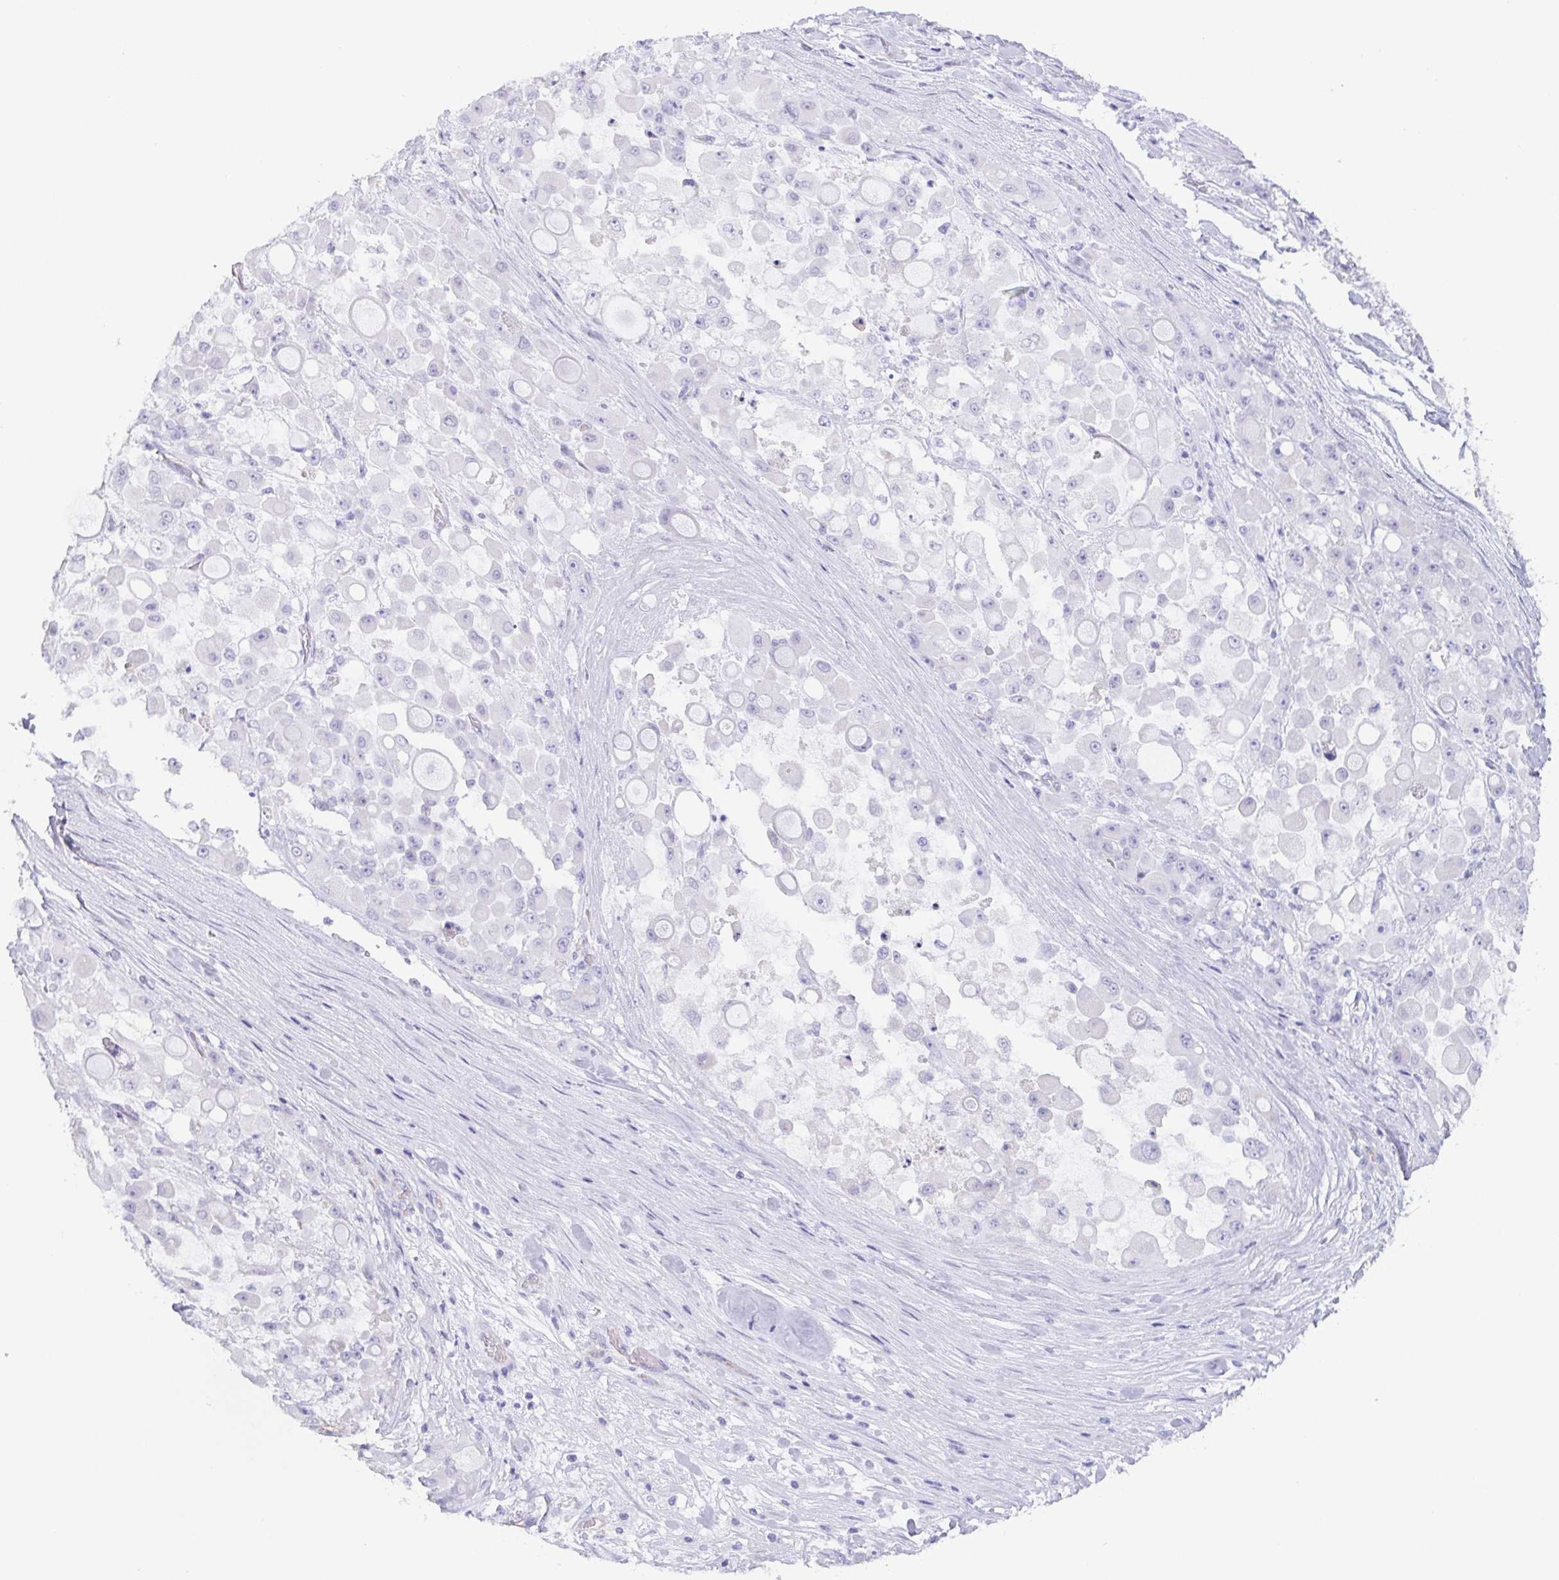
{"staining": {"intensity": "negative", "quantity": "none", "location": "none"}, "tissue": "stomach cancer", "cell_type": "Tumor cells", "image_type": "cancer", "snomed": [{"axis": "morphology", "description": "Adenocarcinoma, NOS"}, {"axis": "topography", "description": "Stomach"}], "caption": "High magnification brightfield microscopy of stomach adenocarcinoma stained with DAB (3,3'-diaminobenzidine) (brown) and counterstained with hematoxylin (blue): tumor cells show no significant expression.", "gene": "PRR27", "patient": {"sex": "female", "age": 76}}